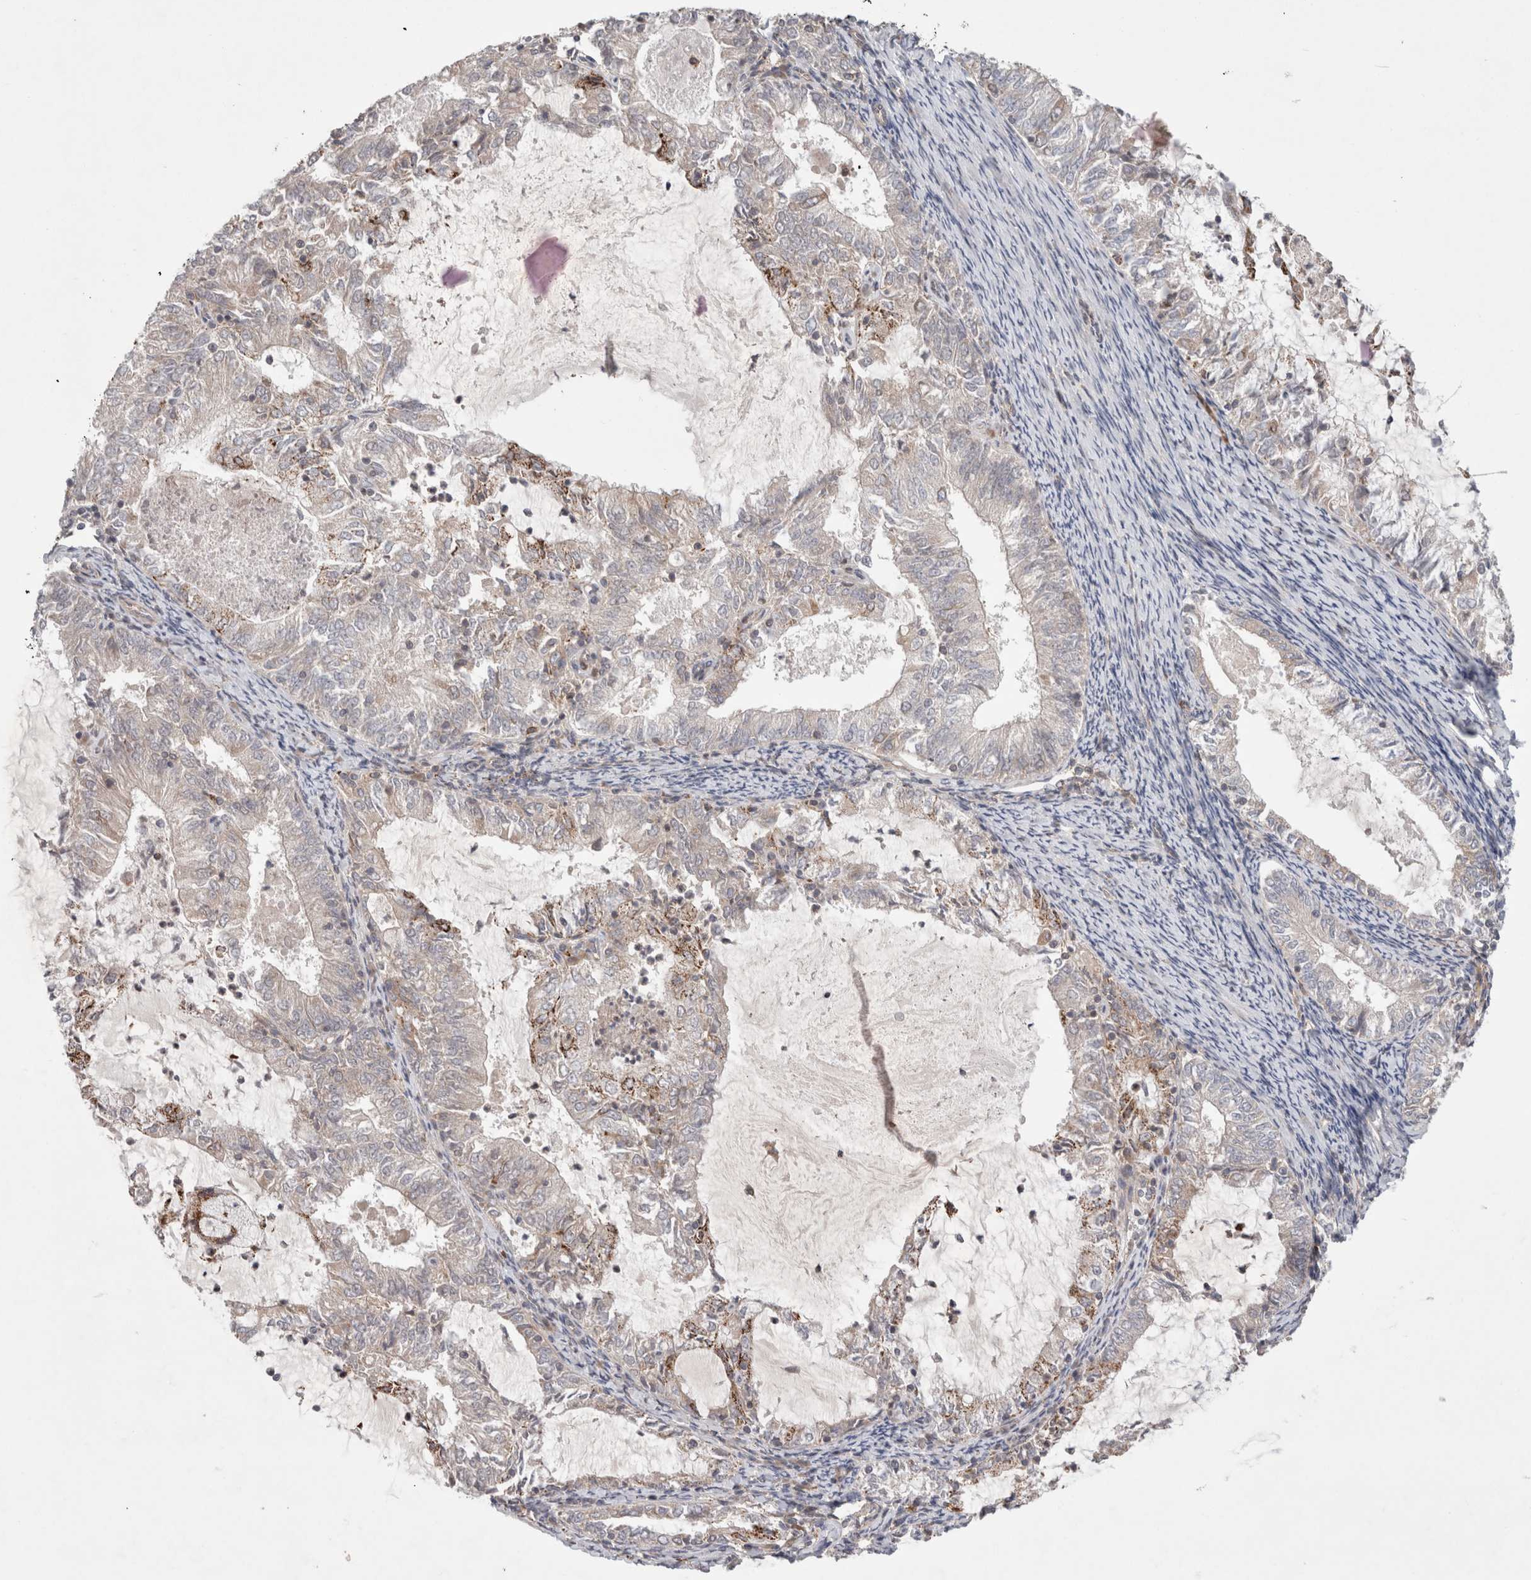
{"staining": {"intensity": "moderate", "quantity": "<25%", "location": "cytoplasmic/membranous"}, "tissue": "endometrial cancer", "cell_type": "Tumor cells", "image_type": "cancer", "snomed": [{"axis": "morphology", "description": "Adenocarcinoma, NOS"}, {"axis": "topography", "description": "Endometrium"}], "caption": "Immunohistochemistry (IHC) histopathology image of endometrial cancer stained for a protein (brown), which shows low levels of moderate cytoplasmic/membranous expression in approximately <25% of tumor cells.", "gene": "HROB", "patient": {"sex": "female", "age": 57}}